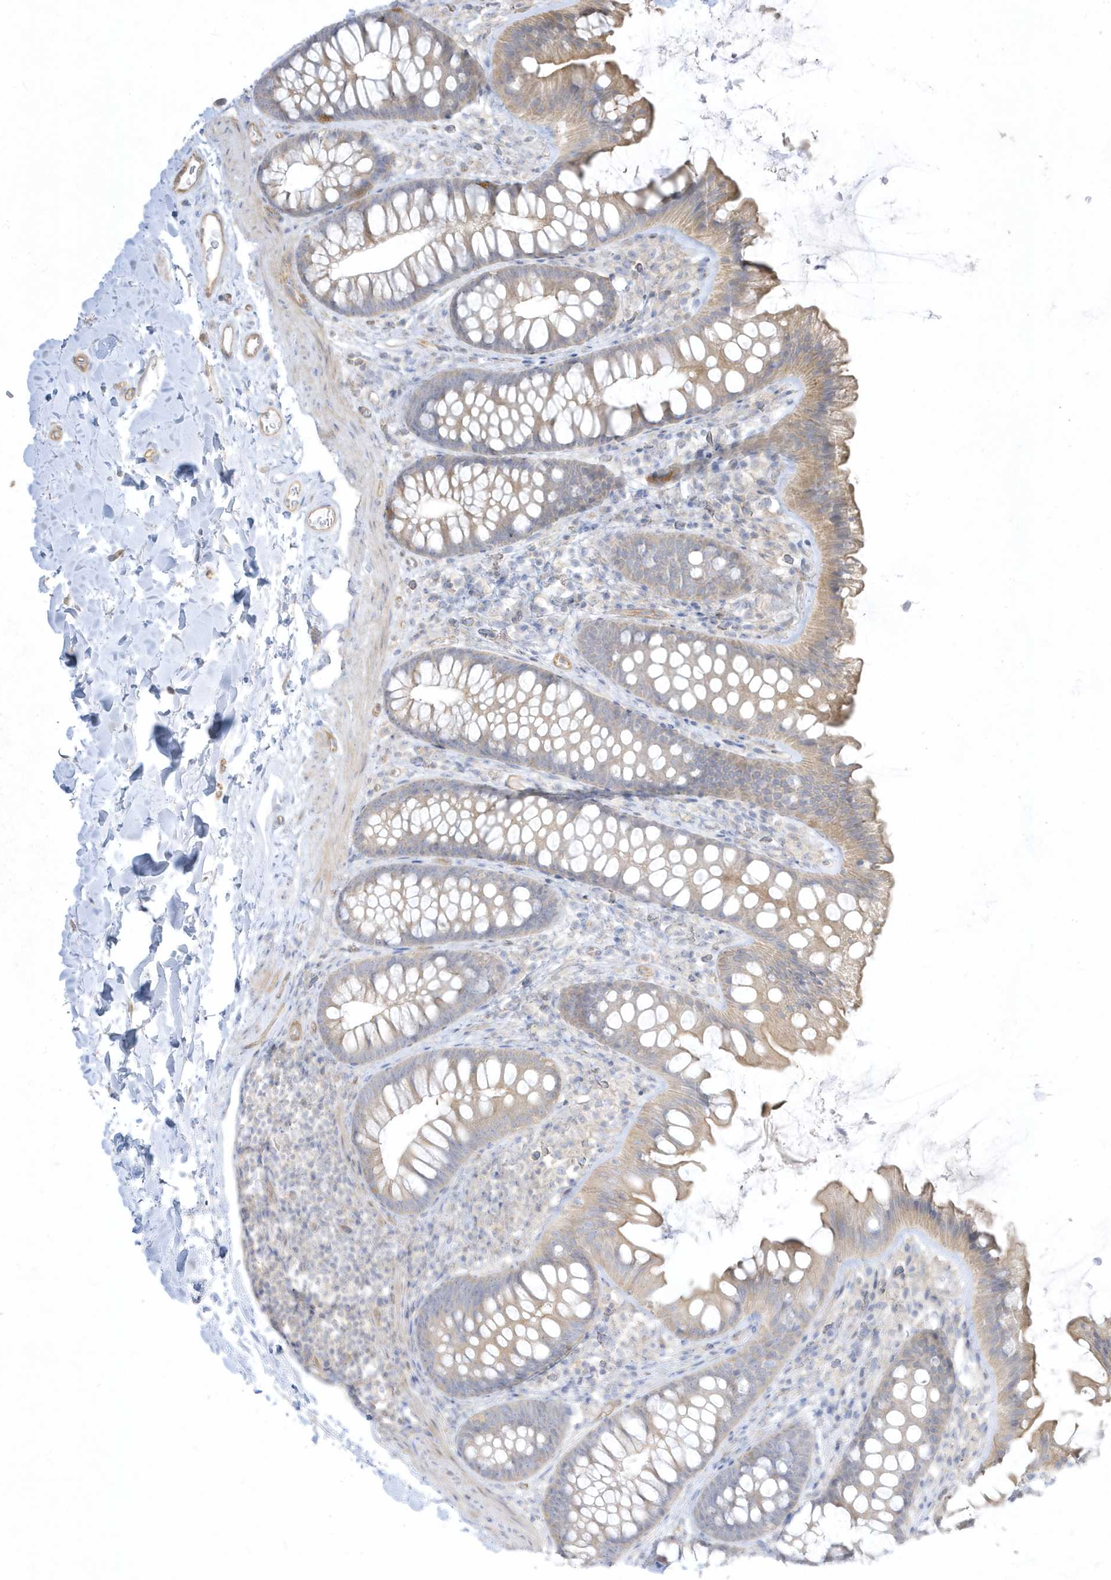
{"staining": {"intensity": "weak", "quantity": ">75%", "location": "cytoplasmic/membranous"}, "tissue": "colon", "cell_type": "Endothelial cells", "image_type": "normal", "snomed": [{"axis": "morphology", "description": "Normal tissue, NOS"}, {"axis": "topography", "description": "Colon"}], "caption": "DAB (3,3'-diaminobenzidine) immunohistochemical staining of benign colon reveals weak cytoplasmic/membranous protein expression in approximately >75% of endothelial cells.", "gene": "ARHGEF9", "patient": {"sex": "female", "age": 62}}